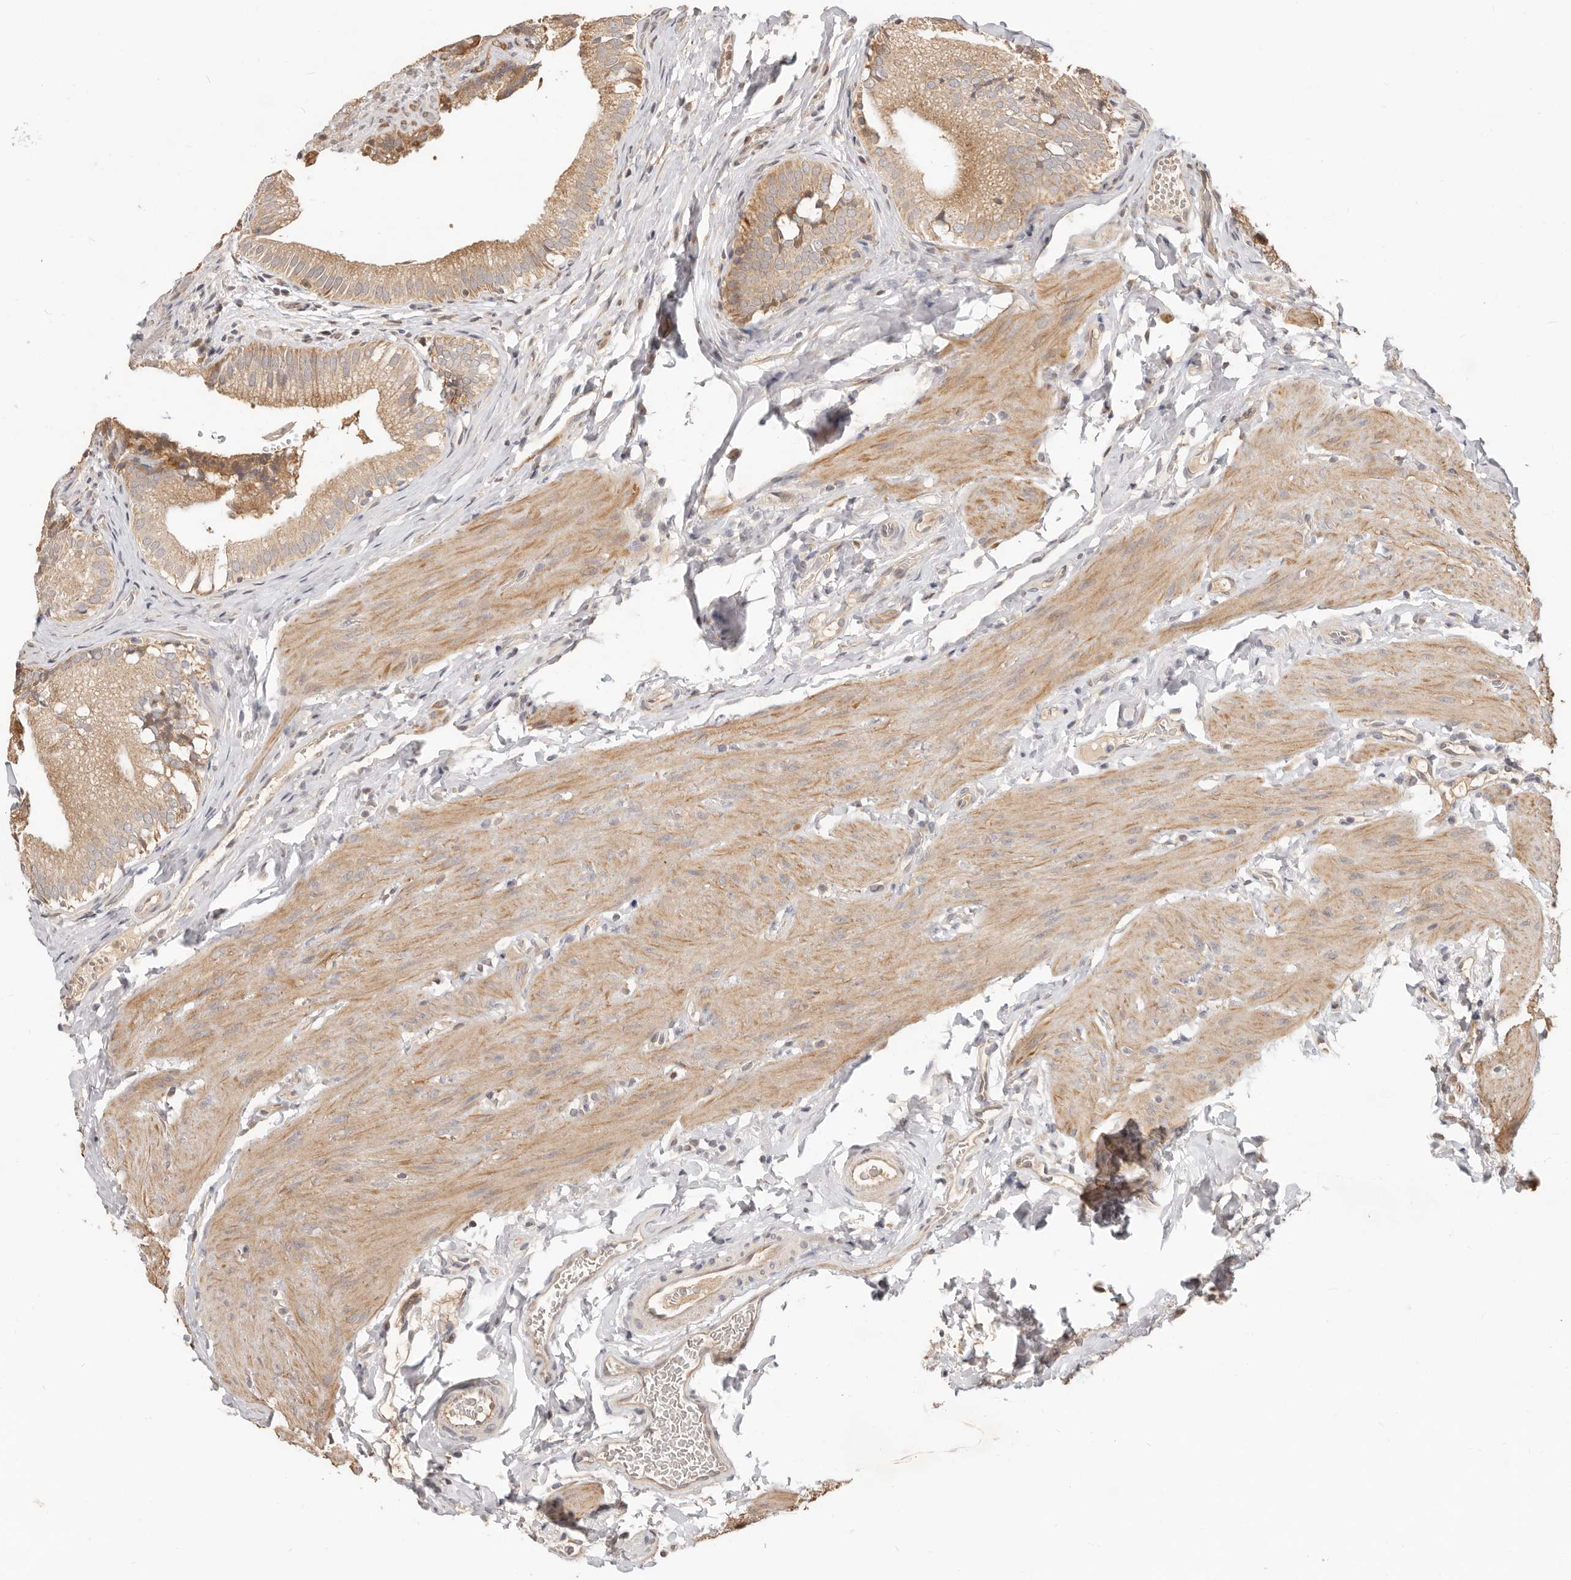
{"staining": {"intensity": "moderate", "quantity": ">75%", "location": "cytoplasmic/membranous"}, "tissue": "gallbladder", "cell_type": "Glandular cells", "image_type": "normal", "snomed": [{"axis": "morphology", "description": "Normal tissue, NOS"}, {"axis": "topography", "description": "Gallbladder"}], "caption": "Protein analysis of normal gallbladder demonstrates moderate cytoplasmic/membranous positivity in about >75% of glandular cells. (DAB IHC, brown staining for protein, blue staining for nuclei).", "gene": "MTFR2", "patient": {"sex": "female", "age": 30}}